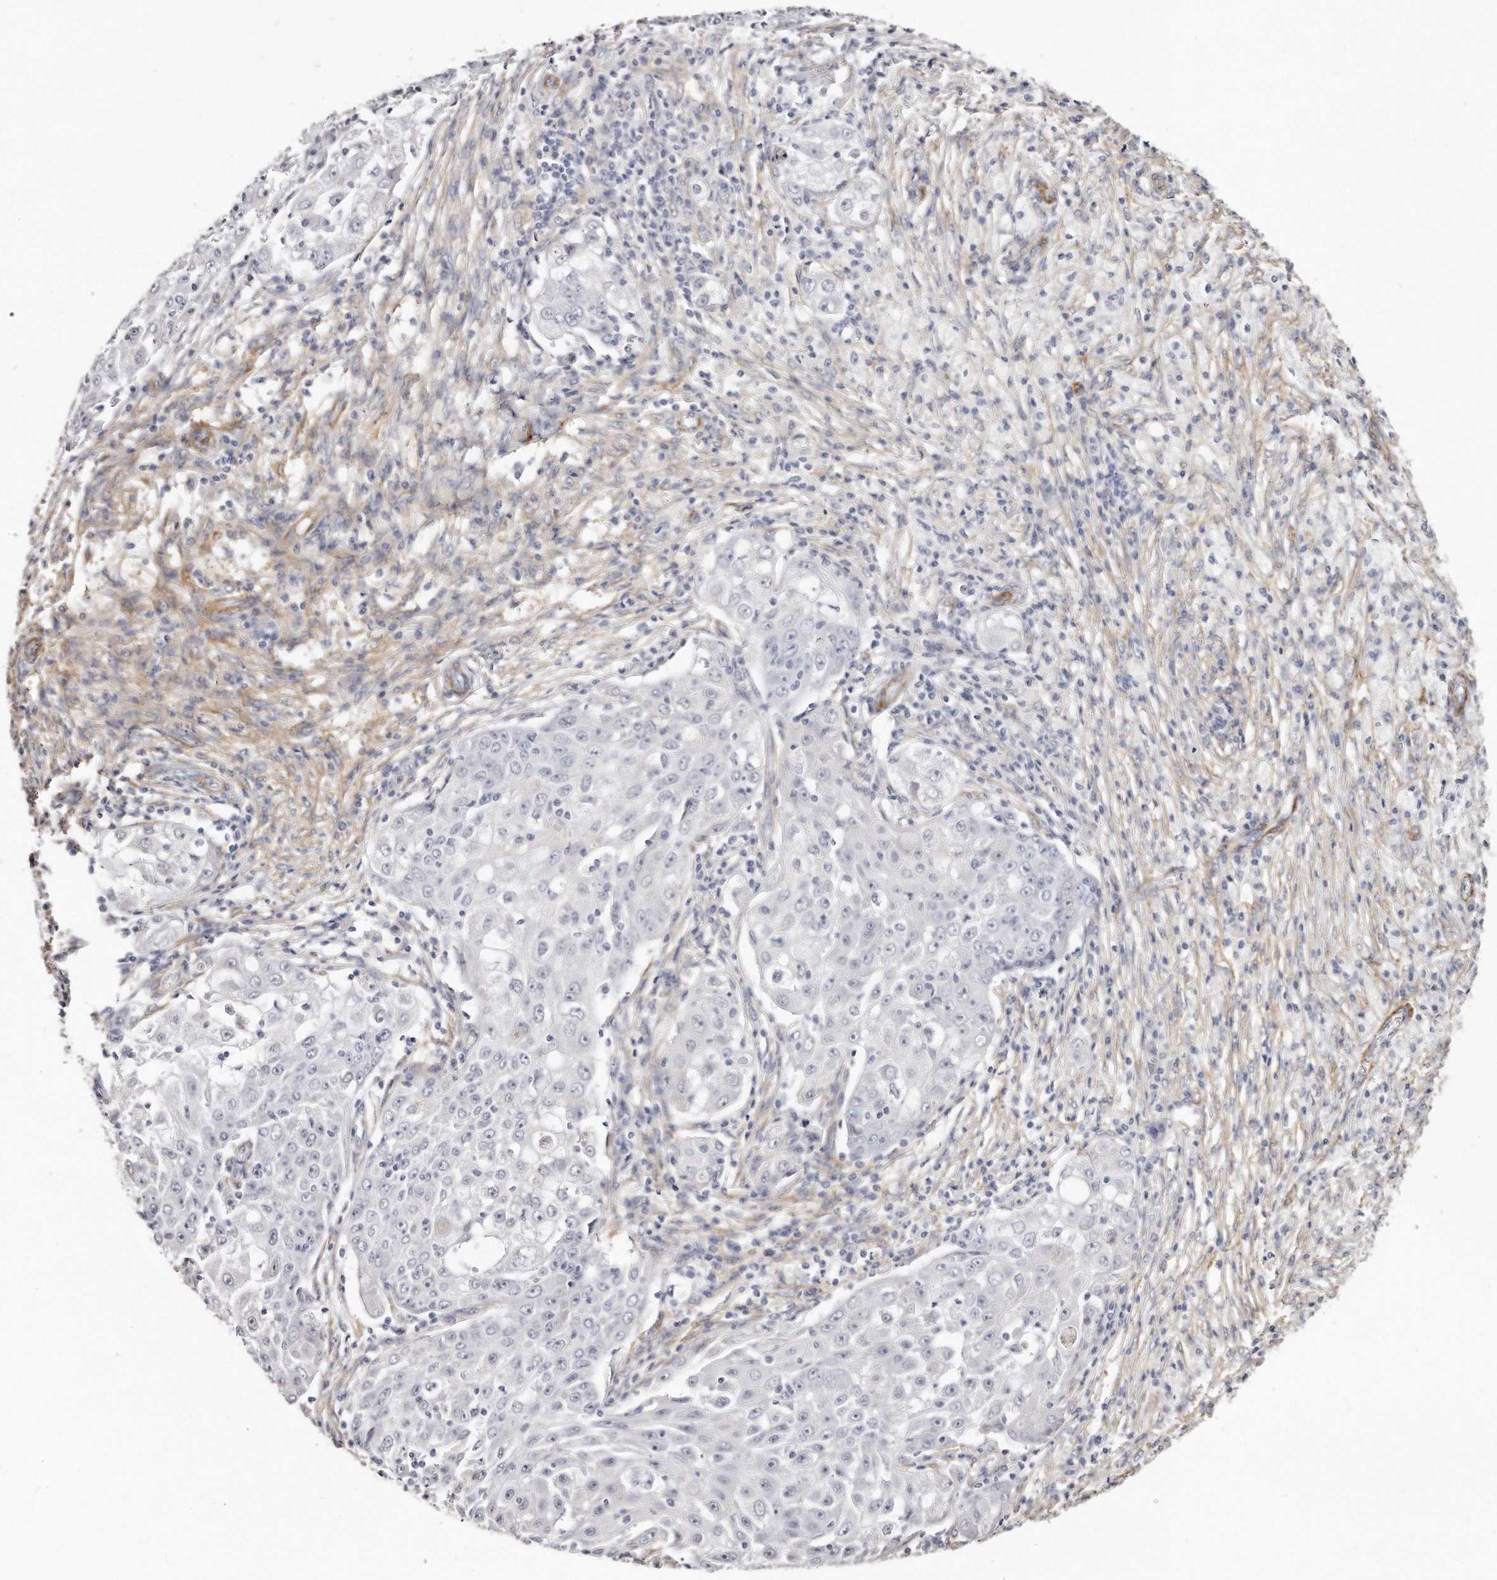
{"staining": {"intensity": "negative", "quantity": "none", "location": "none"}, "tissue": "ovarian cancer", "cell_type": "Tumor cells", "image_type": "cancer", "snomed": [{"axis": "morphology", "description": "Carcinoma, endometroid"}, {"axis": "topography", "description": "Ovary"}], "caption": "The IHC histopathology image has no significant staining in tumor cells of endometroid carcinoma (ovarian) tissue. The staining was performed using DAB (3,3'-diaminobenzidine) to visualize the protein expression in brown, while the nuclei were stained in blue with hematoxylin (Magnification: 20x).", "gene": "LMOD1", "patient": {"sex": "female", "age": 42}}